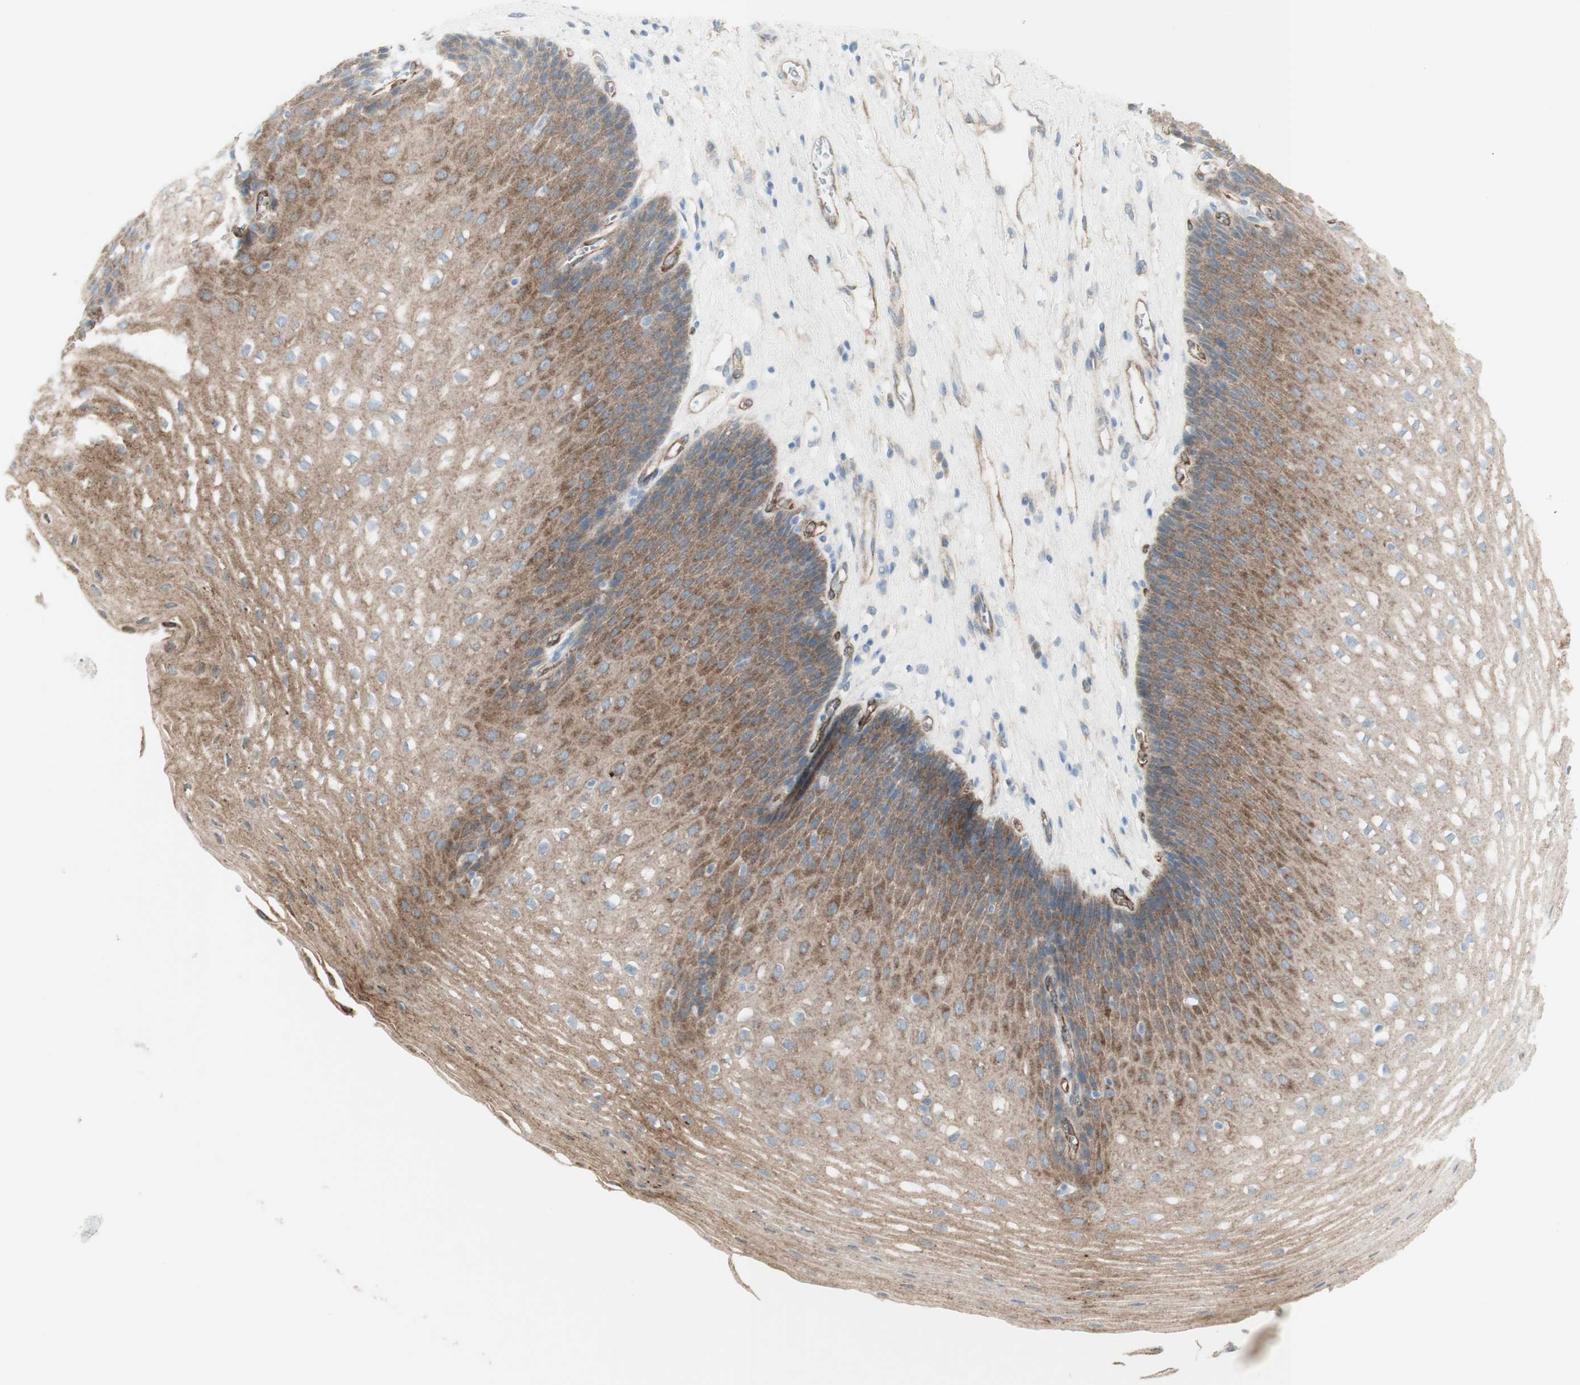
{"staining": {"intensity": "moderate", "quantity": "25%-75%", "location": "cytoplasmic/membranous"}, "tissue": "esophagus", "cell_type": "Squamous epithelial cells", "image_type": "normal", "snomed": [{"axis": "morphology", "description": "Normal tissue, NOS"}, {"axis": "topography", "description": "Esophagus"}], "caption": "Approximately 25%-75% of squamous epithelial cells in normal human esophagus demonstrate moderate cytoplasmic/membranous protein expression as visualized by brown immunohistochemical staining.", "gene": "MYO6", "patient": {"sex": "male", "age": 48}}